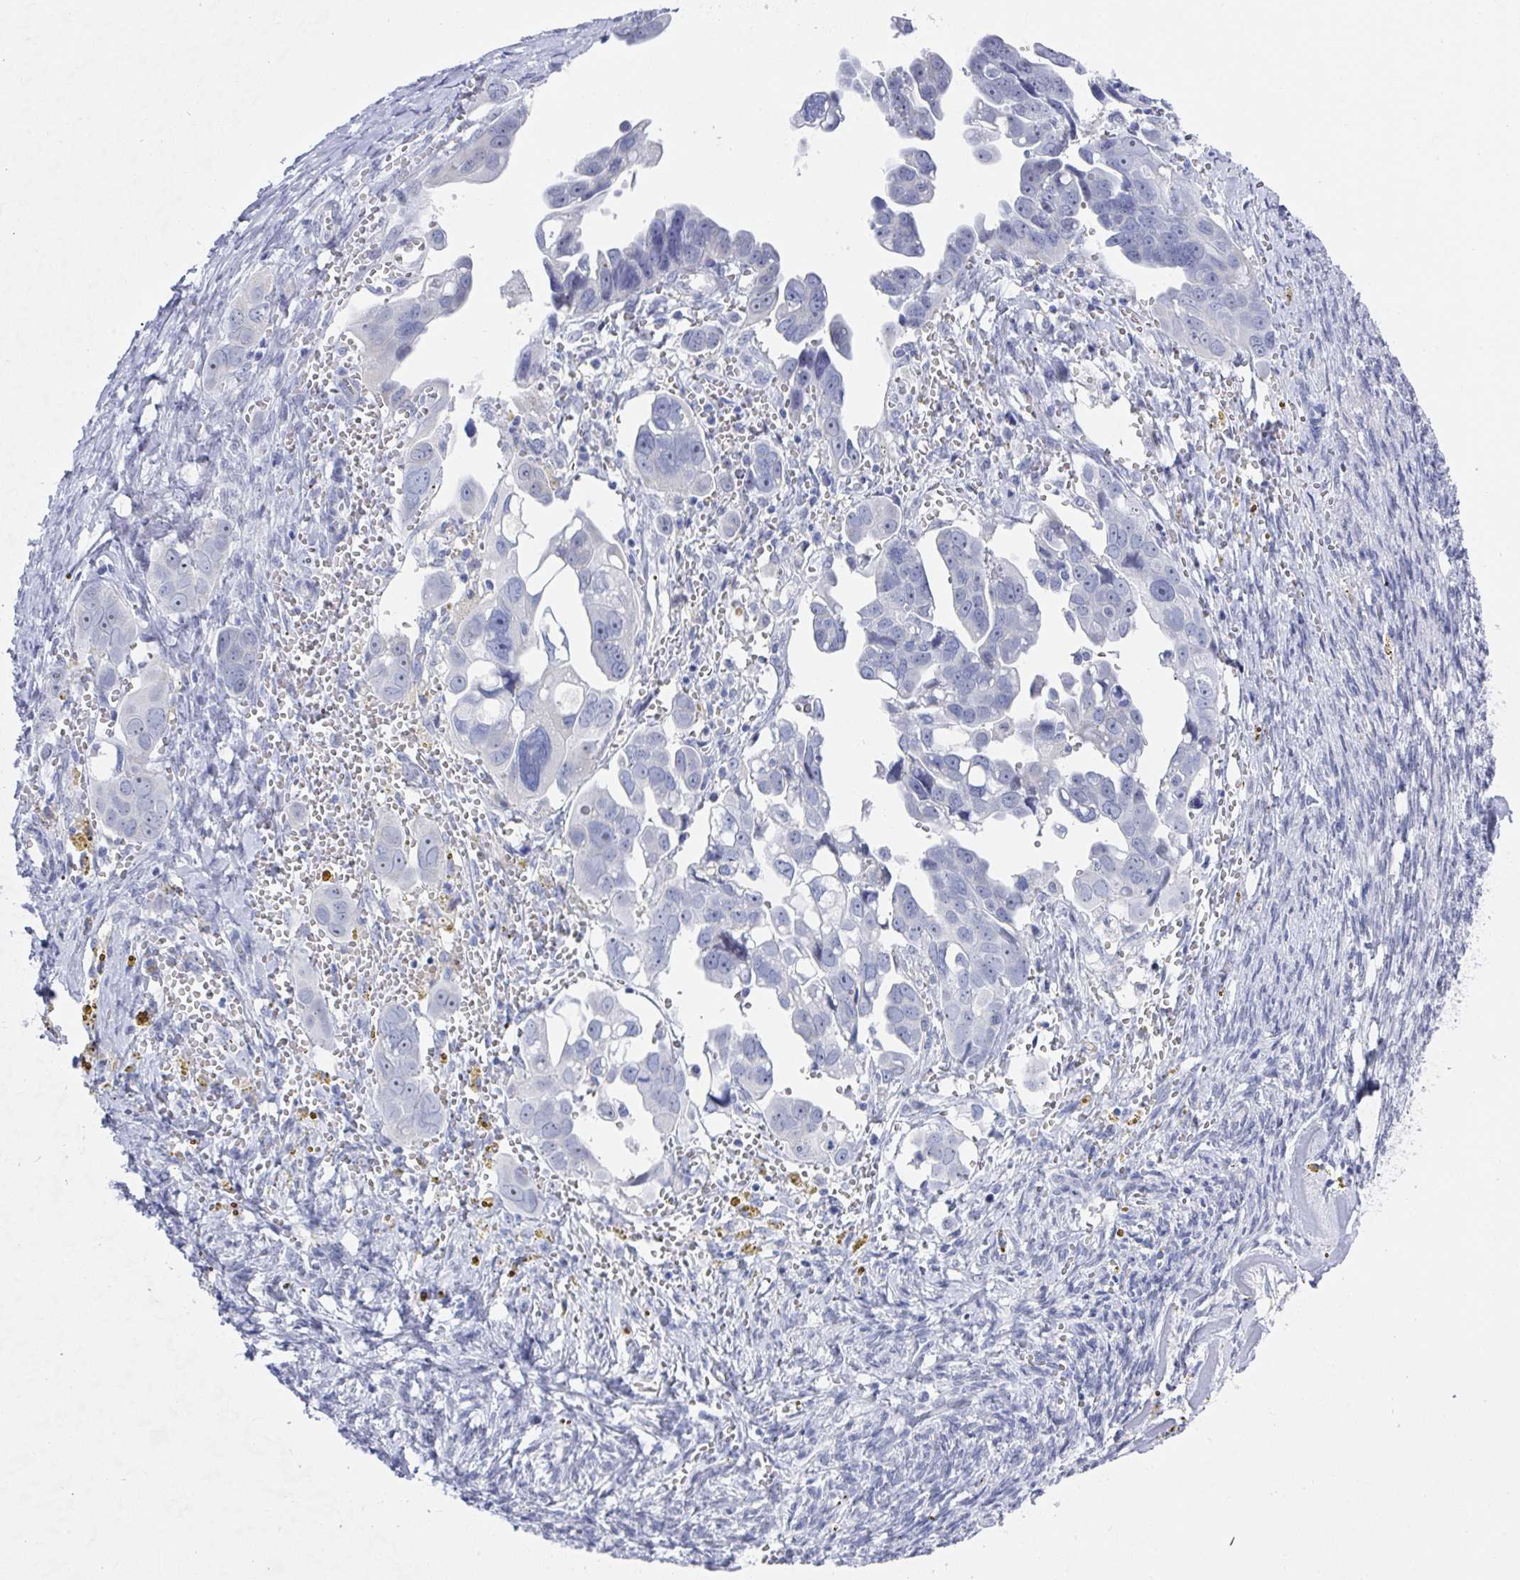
{"staining": {"intensity": "negative", "quantity": "none", "location": "none"}, "tissue": "ovarian cancer", "cell_type": "Tumor cells", "image_type": "cancer", "snomed": [{"axis": "morphology", "description": "Cystadenocarcinoma, serous, NOS"}, {"axis": "topography", "description": "Ovary"}], "caption": "Photomicrograph shows no protein expression in tumor cells of ovarian cancer tissue.", "gene": "MFSD4A", "patient": {"sex": "female", "age": 59}}